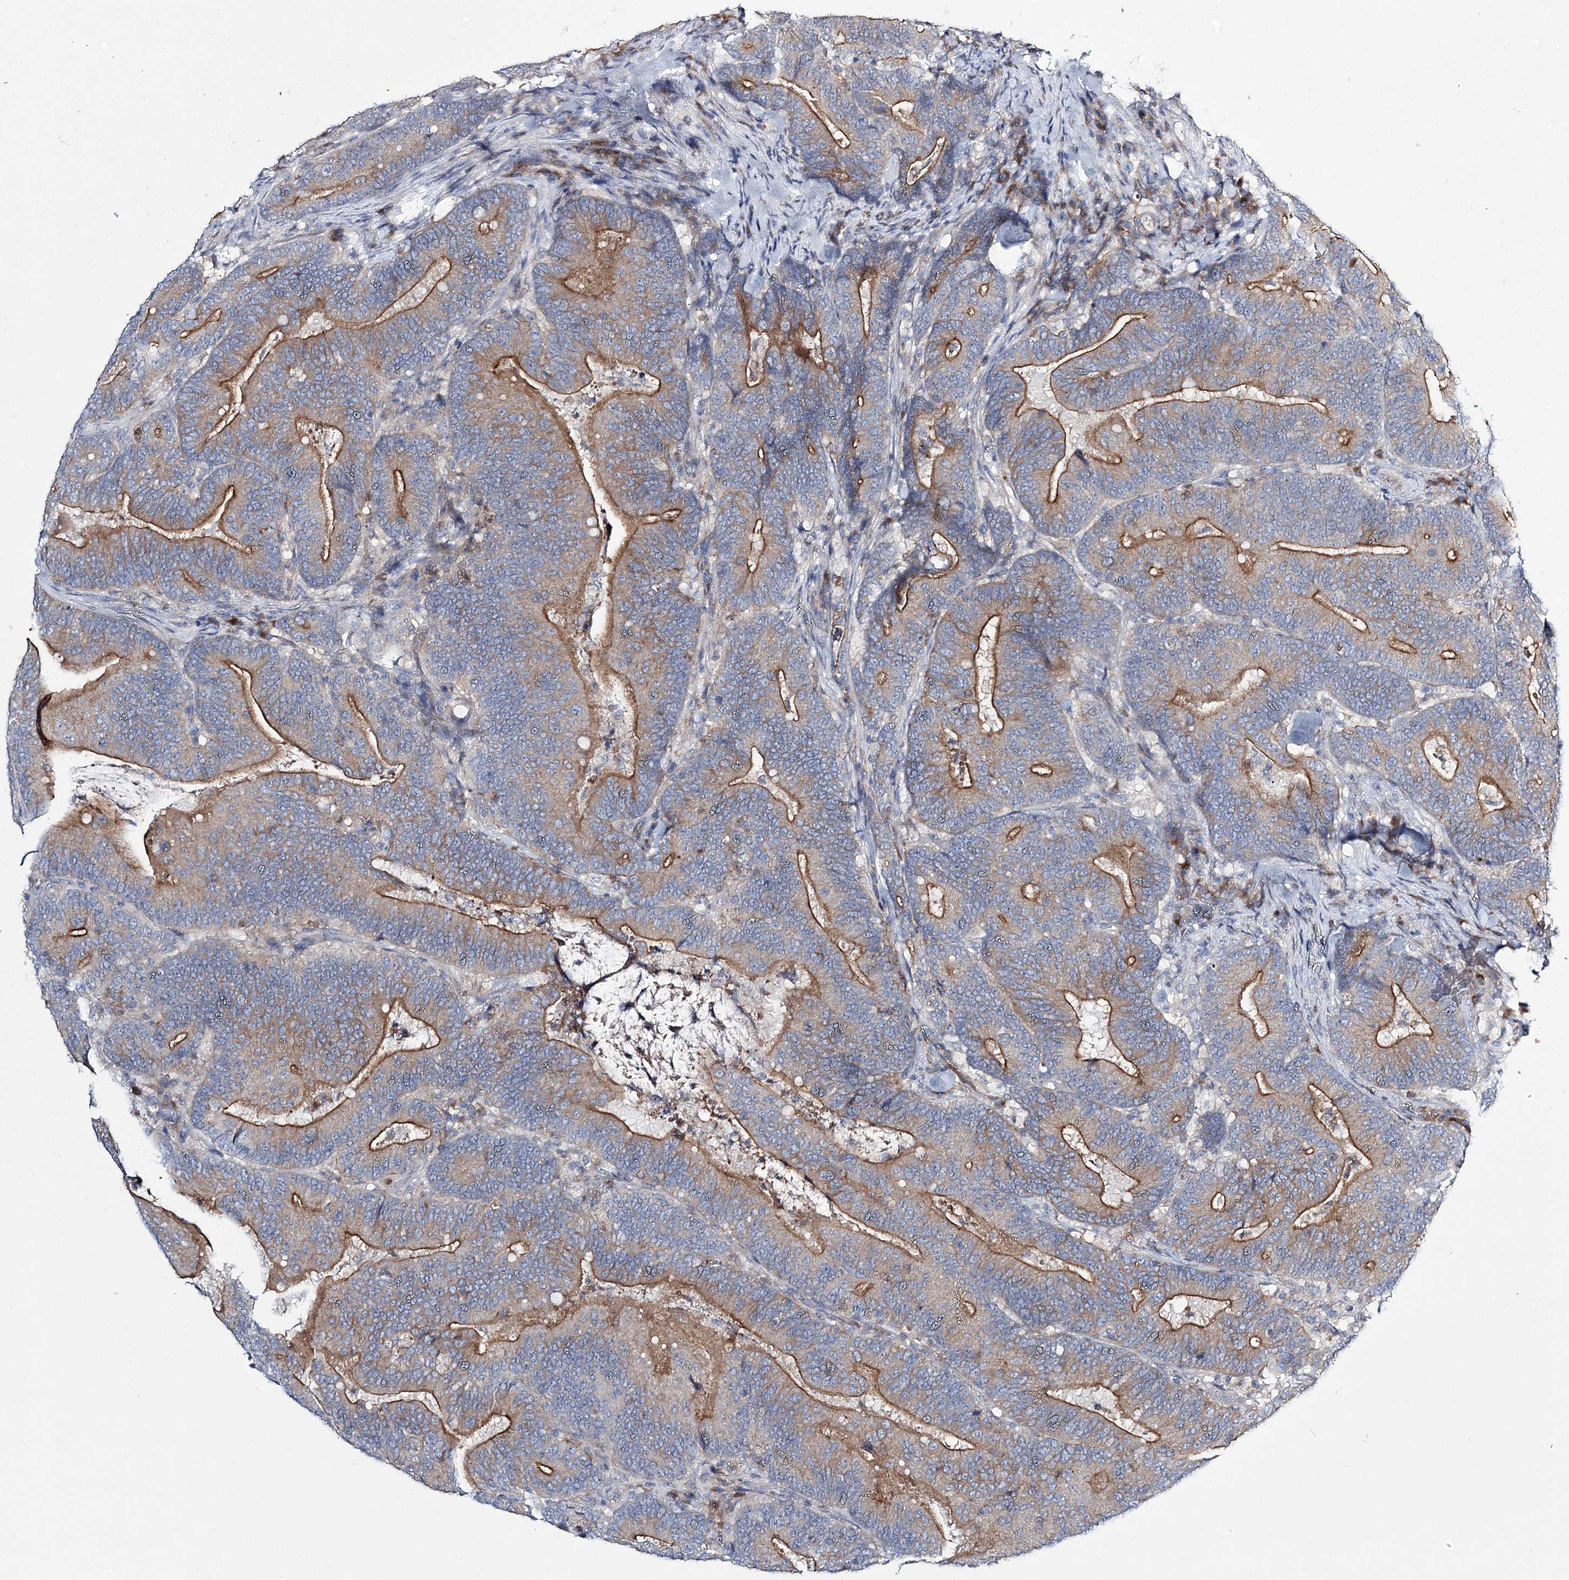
{"staining": {"intensity": "moderate", "quantity": "25%-75%", "location": "cytoplasmic/membranous"}, "tissue": "colorectal cancer", "cell_type": "Tumor cells", "image_type": "cancer", "snomed": [{"axis": "morphology", "description": "Adenocarcinoma, NOS"}, {"axis": "topography", "description": "Colon"}], "caption": "The micrograph shows staining of colorectal adenocarcinoma, revealing moderate cytoplasmic/membranous protein positivity (brown color) within tumor cells.", "gene": "ATP11B", "patient": {"sex": "female", "age": 66}}